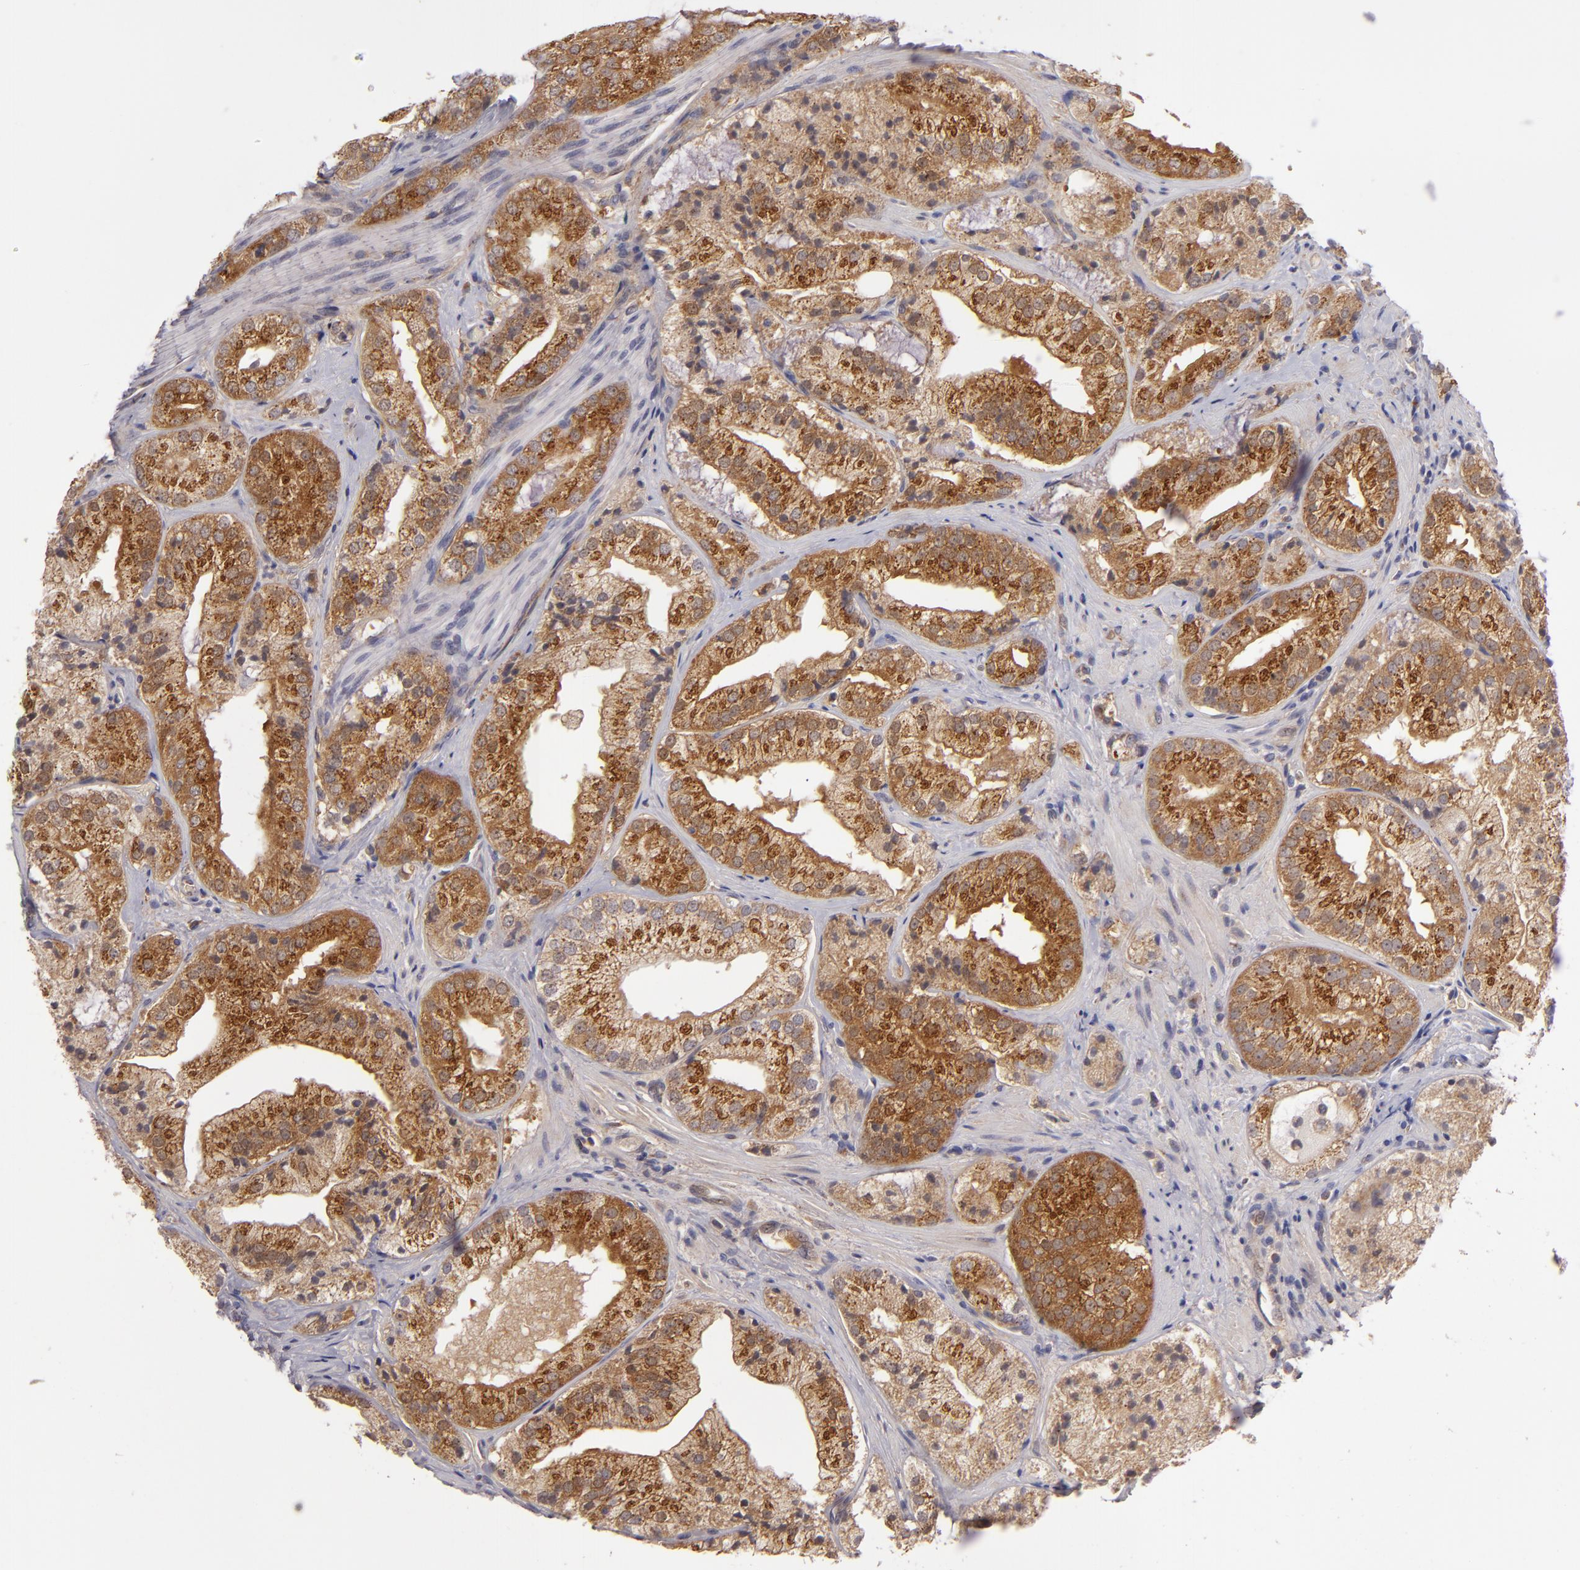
{"staining": {"intensity": "strong", "quantity": ">75%", "location": "cytoplasmic/membranous"}, "tissue": "prostate cancer", "cell_type": "Tumor cells", "image_type": "cancer", "snomed": [{"axis": "morphology", "description": "Adenocarcinoma, Low grade"}, {"axis": "topography", "description": "Prostate"}], "caption": "Tumor cells exhibit high levels of strong cytoplasmic/membranous positivity in about >75% of cells in human low-grade adenocarcinoma (prostate).", "gene": "SH2D4A", "patient": {"sex": "male", "age": 60}}